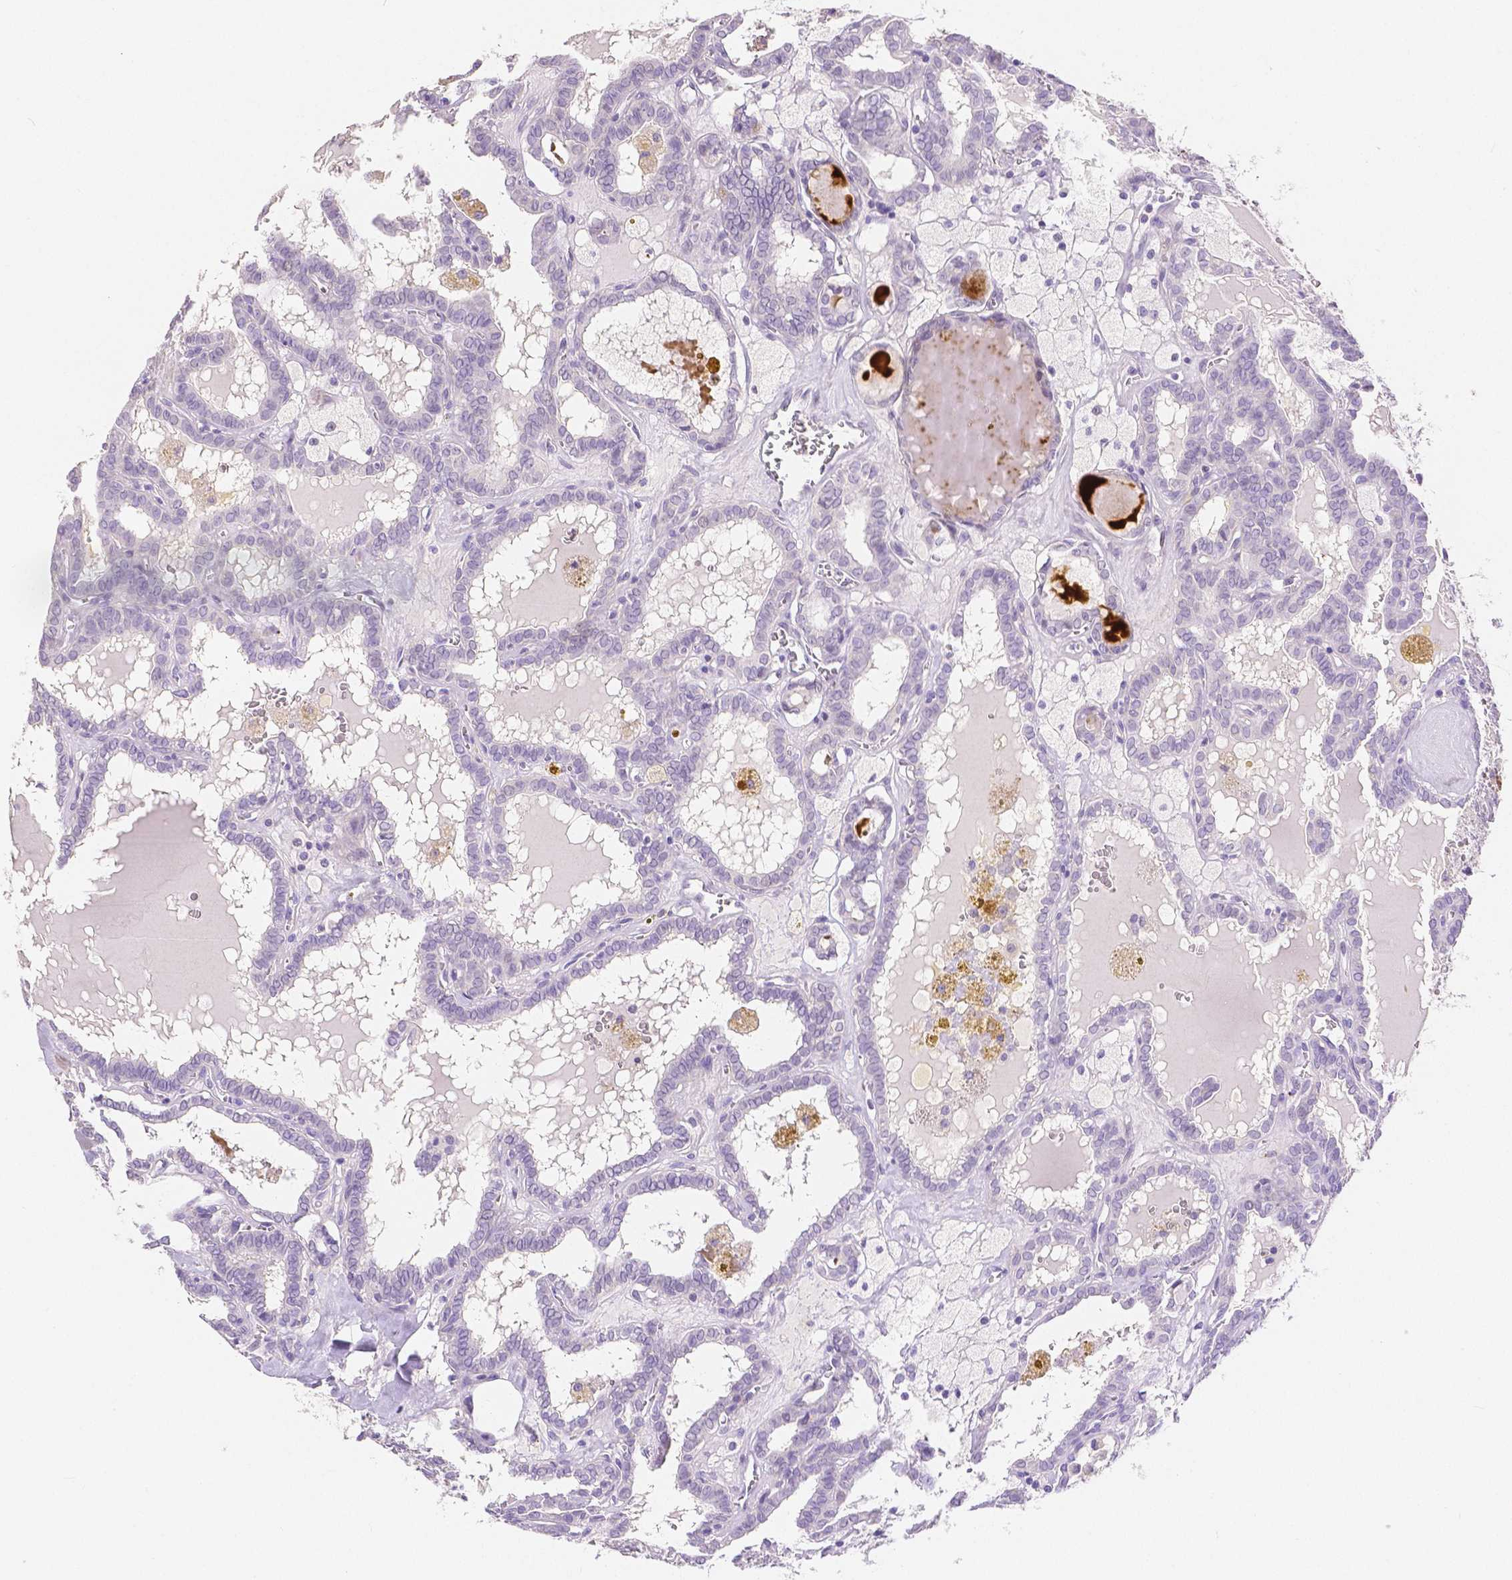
{"staining": {"intensity": "negative", "quantity": "none", "location": "none"}, "tissue": "thyroid cancer", "cell_type": "Tumor cells", "image_type": "cancer", "snomed": [{"axis": "morphology", "description": "Papillary adenocarcinoma, NOS"}, {"axis": "topography", "description": "Thyroid gland"}], "caption": "Photomicrograph shows no significant protein positivity in tumor cells of thyroid cancer (papillary adenocarcinoma).", "gene": "HNF1B", "patient": {"sex": "female", "age": 39}}